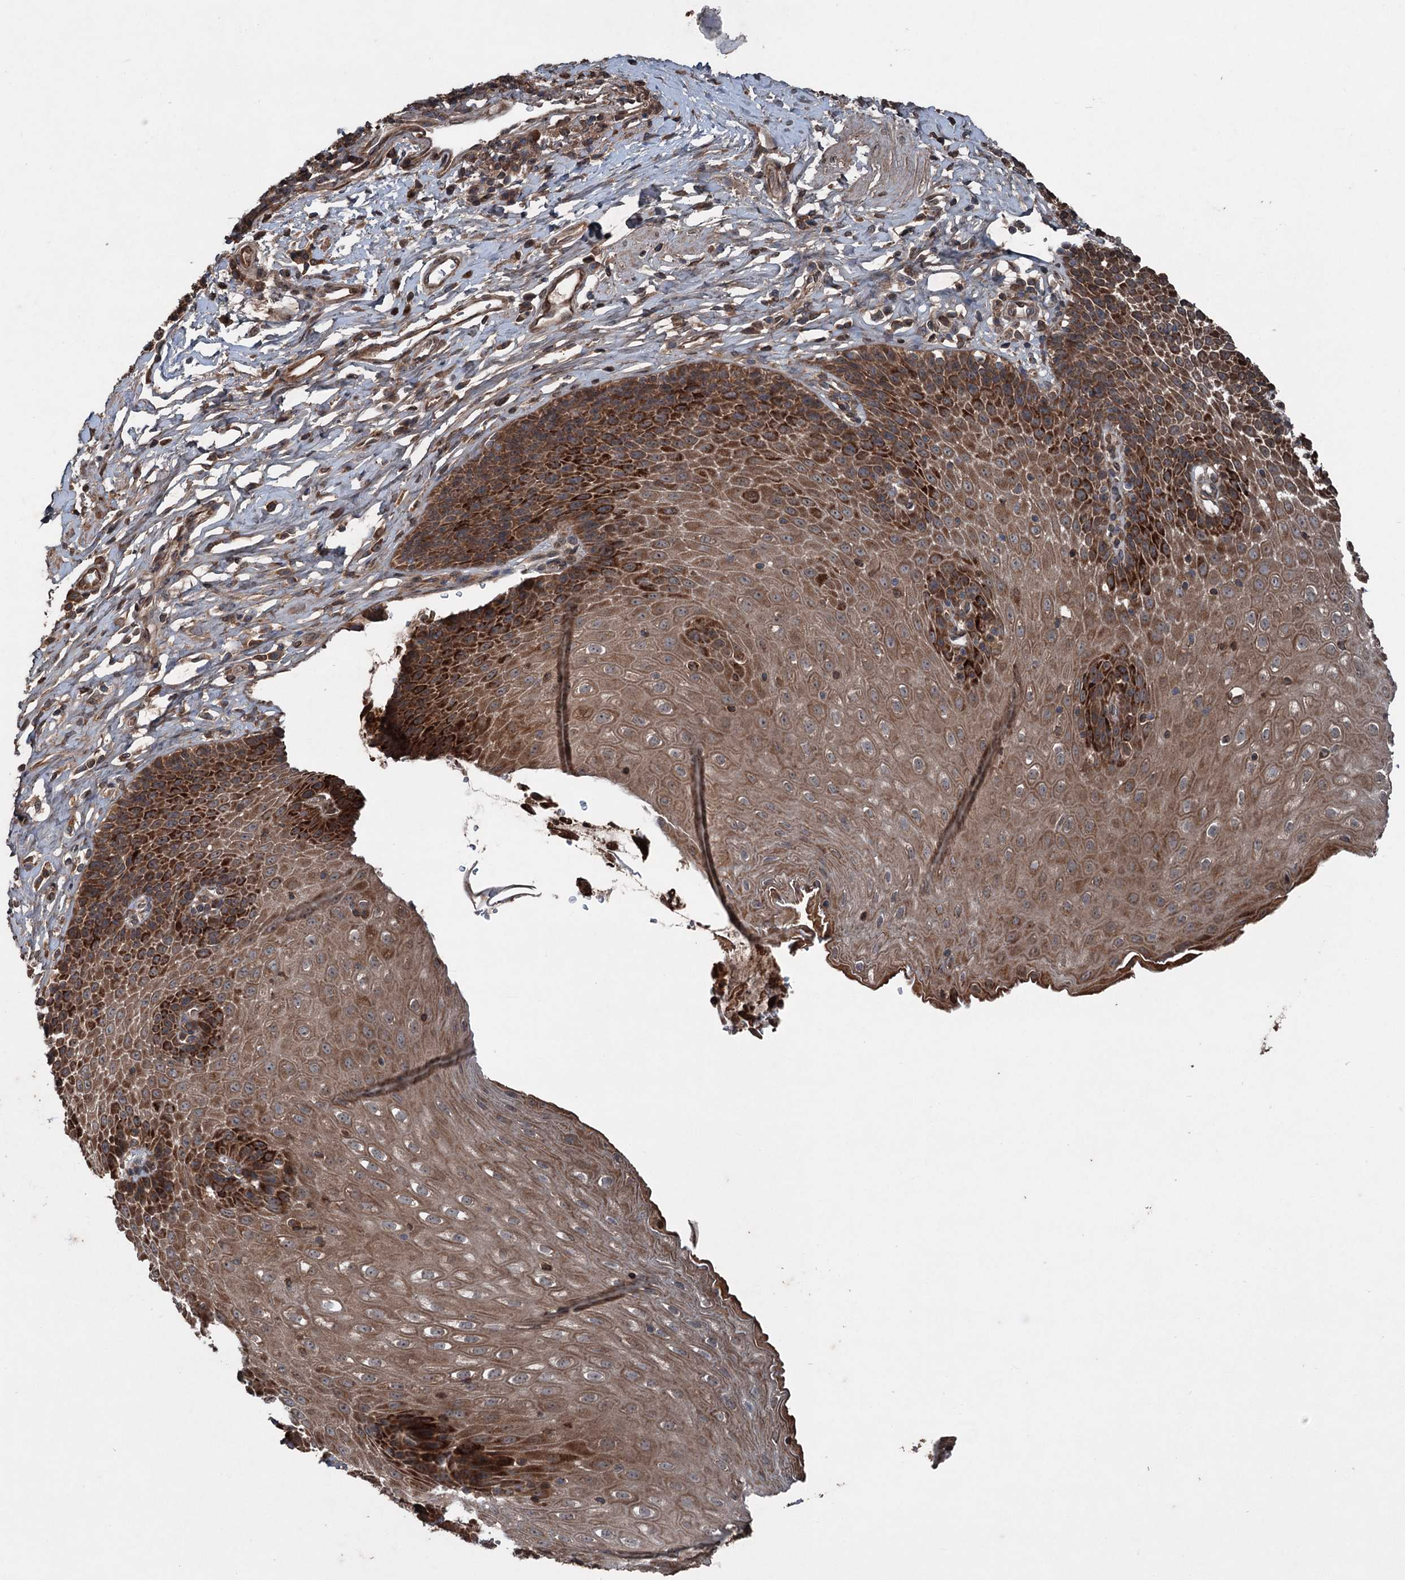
{"staining": {"intensity": "strong", "quantity": ">75%", "location": "cytoplasmic/membranous"}, "tissue": "esophagus", "cell_type": "Squamous epithelial cells", "image_type": "normal", "snomed": [{"axis": "morphology", "description": "Normal tissue, NOS"}, {"axis": "topography", "description": "Esophagus"}], "caption": "DAB (3,3'-diaminobenzidine) immunohistochemical staining of unremarkable human esophagus displays strong cytoplasmic/membranous protein expression in approximately >75% of squamous epithelial cells.", "gene": "ALAS1", "patient": {"sex": "female", "age": 61}}